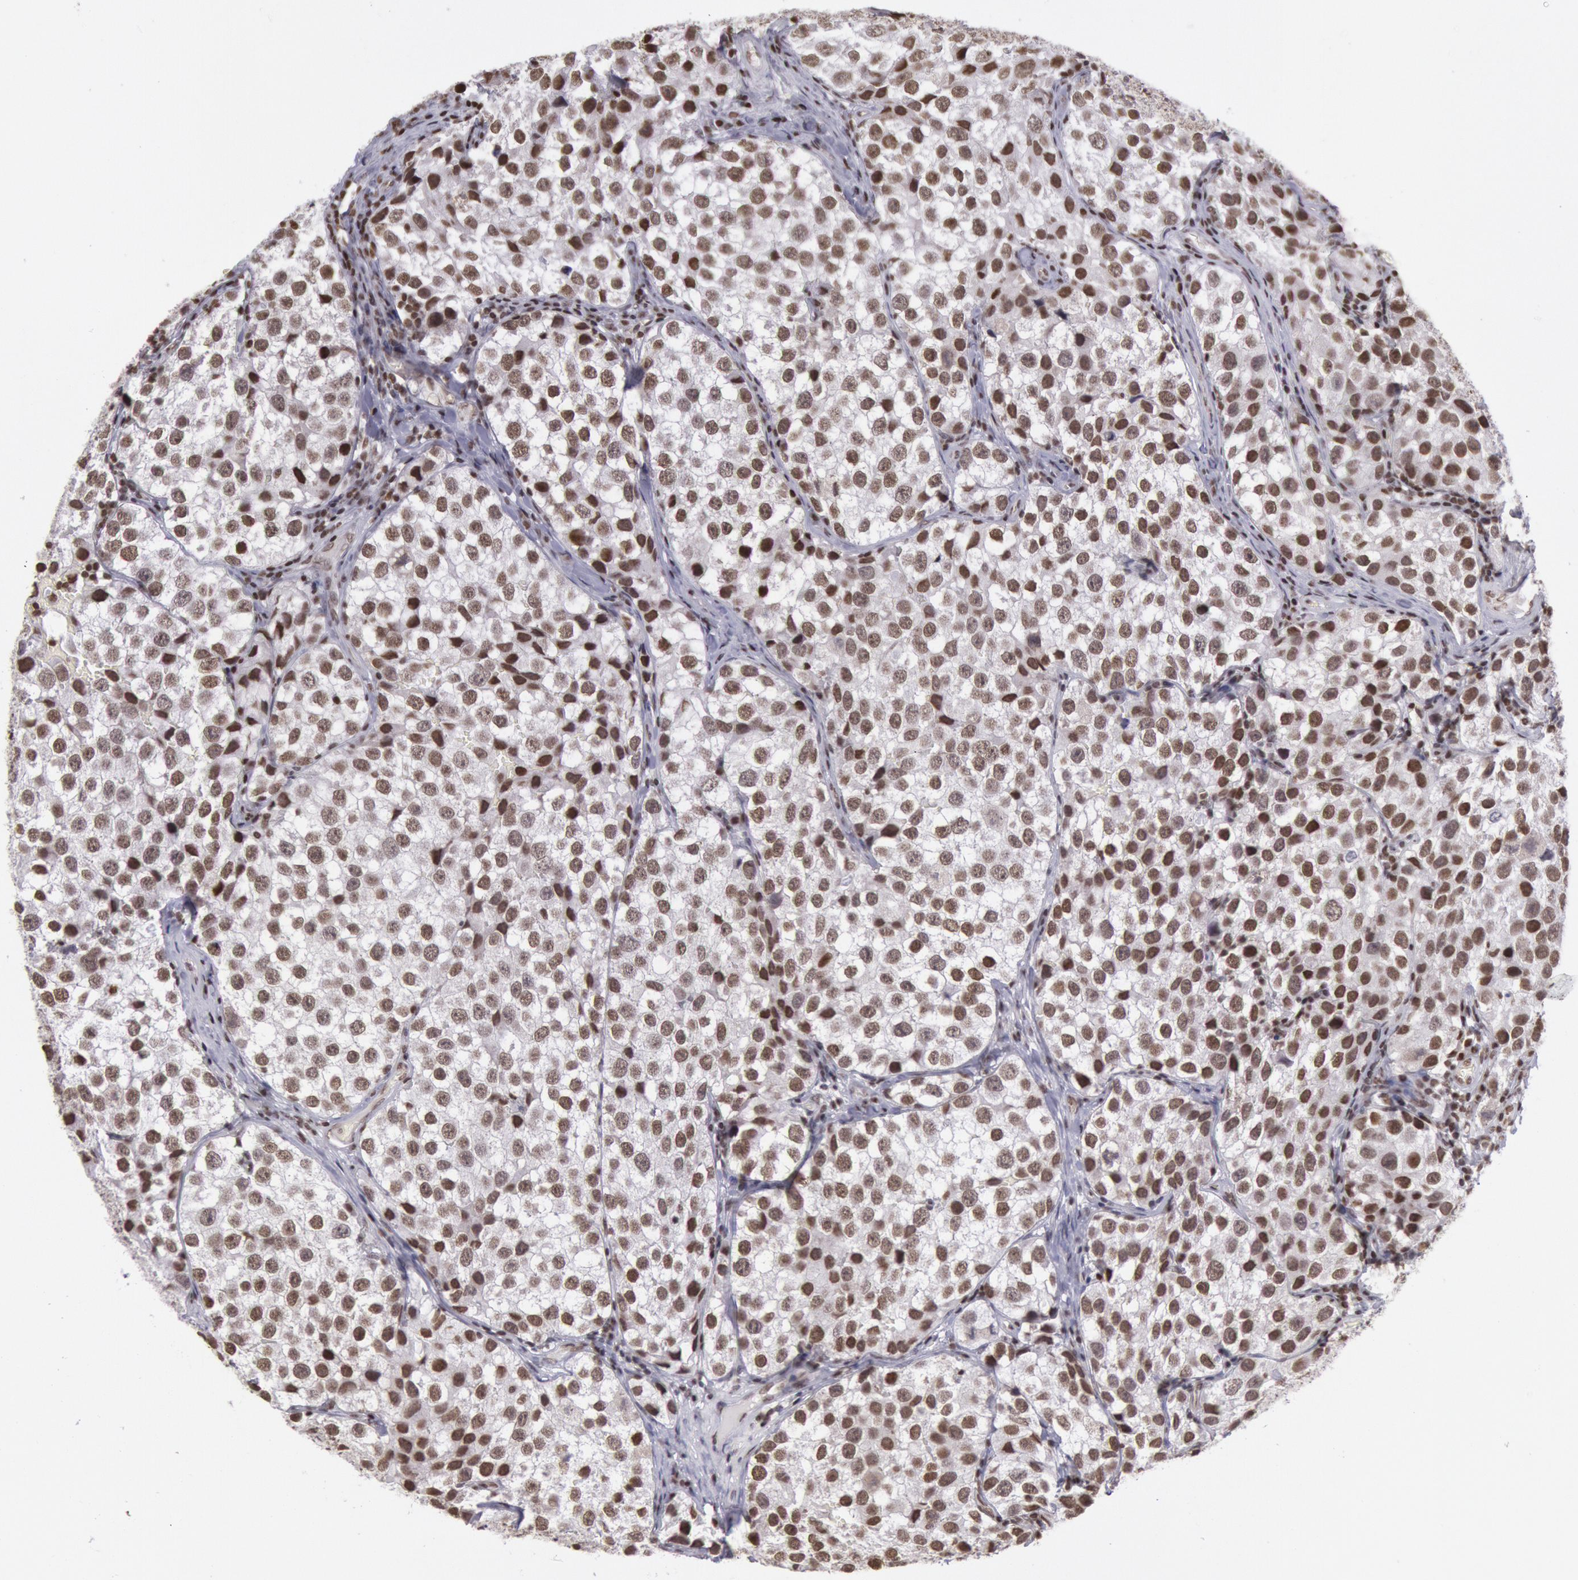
{"staining": {"intensity": "moderate", "quantity": ">75%", "location": "nuclear"}, "tissue": "testis cancer", "cell_type": "Tumor cells", "image_type": "cancer", "snomed": [{"axis": "morphology", "description": "Seminoma, NOS"}, {"axis": "topography", "description": "Testis"}], "caption": "Seminoma (testis) stained with immunohistochemistry (IHC) reveals moderate nuclear positivity in approximately >75% of tumor cells. (DAB IHC with brightfield microscopy, high magnification).", "gene": "NKAP", "patient": {"sex": "male", "age": 39}}